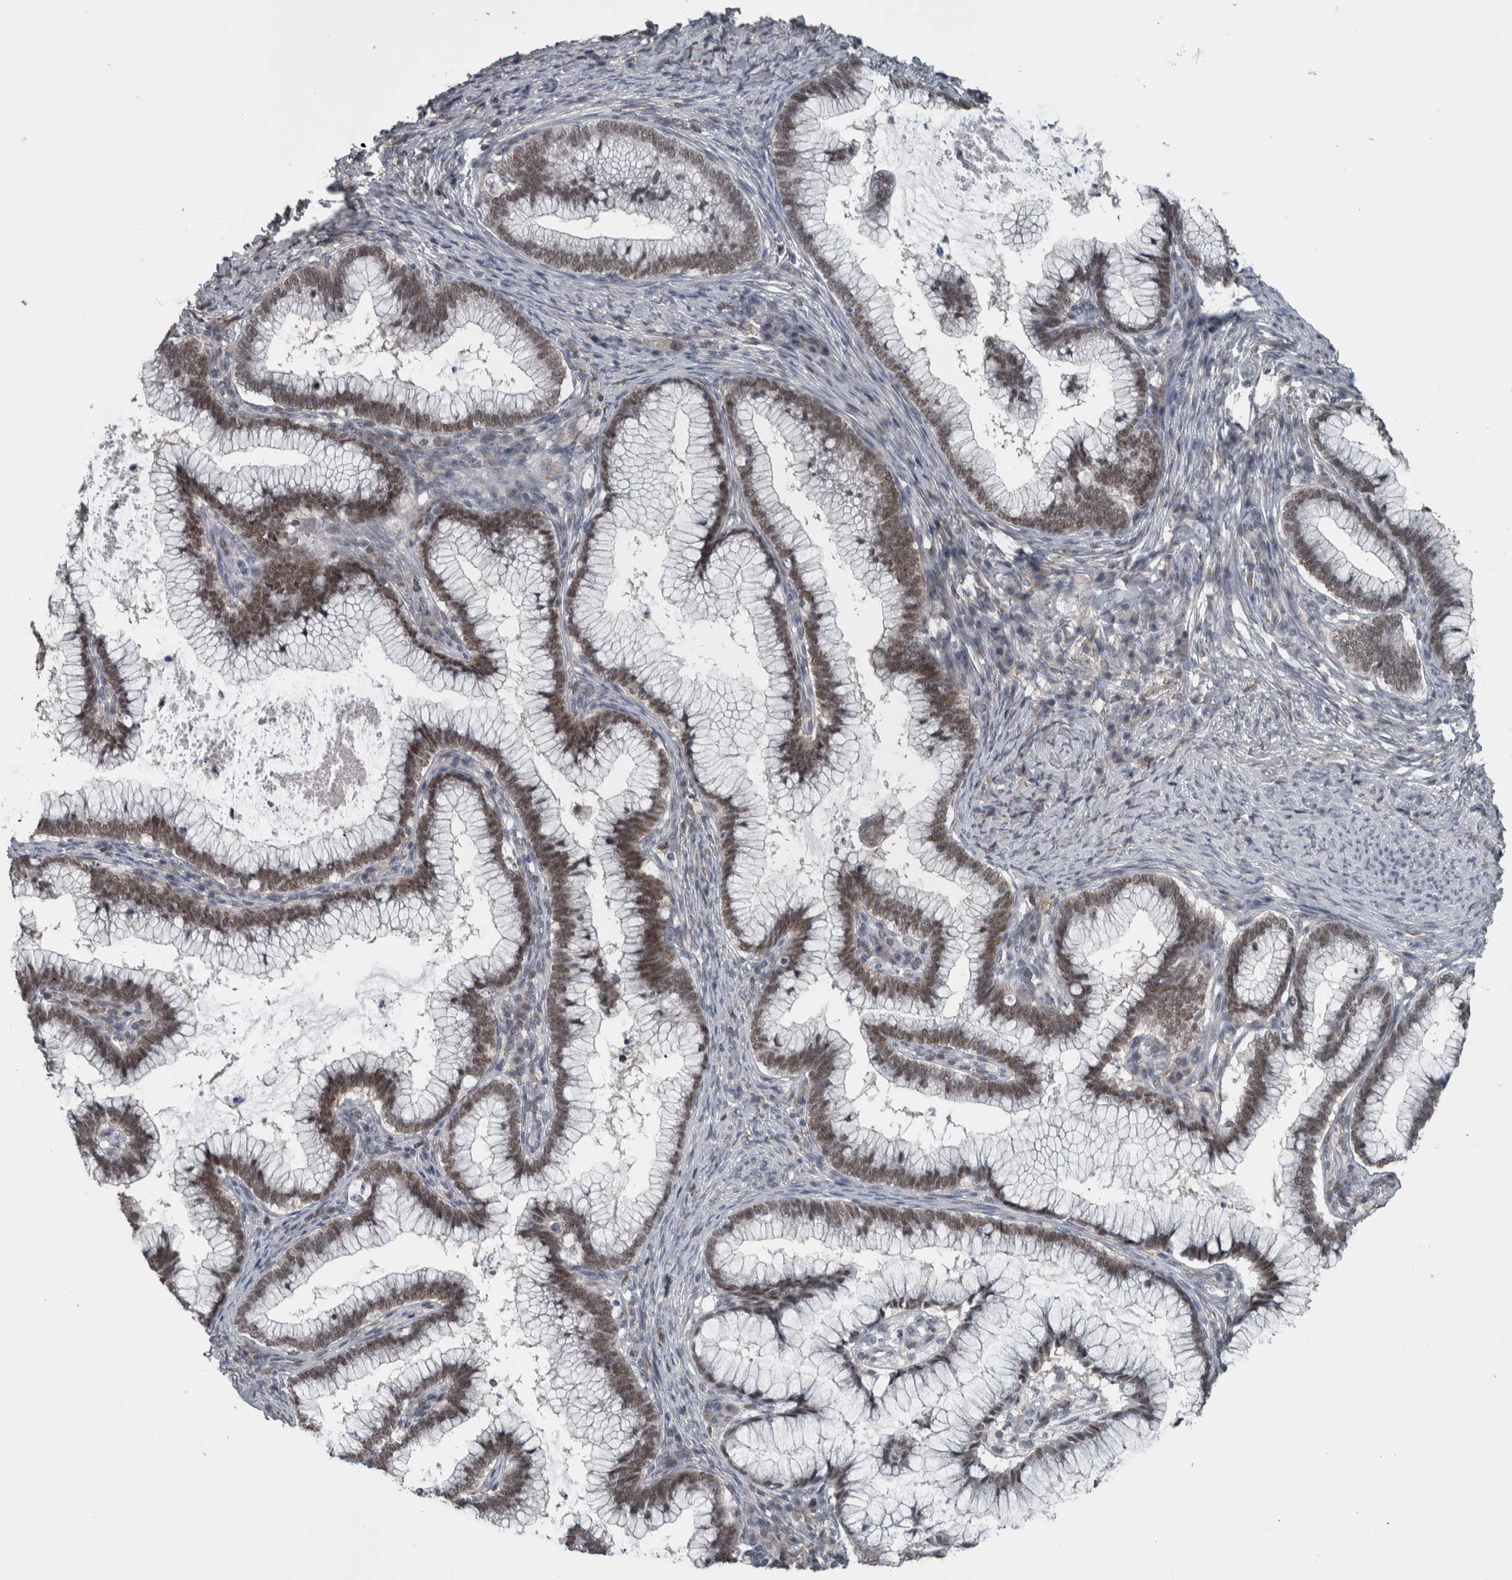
{"staining": {"intensity": "weak", "quantity": ">75%", "location": "nuclear"}, "tissue": "cervical cancer", "cell_type": "Tumor cells", "image_type": "cancer", "snomed": [{"axis": "morphology", "description": "Adenocarcinoma, NOS"}, {"axis": "topography", "description": "Cervix"}], "caption": "A brown stain shows weak nuclear positivity of a protein in human cervical cancer tumor cells.", "gene": "ZBTB21", "patient": {"sex": "female", "age": 36}}